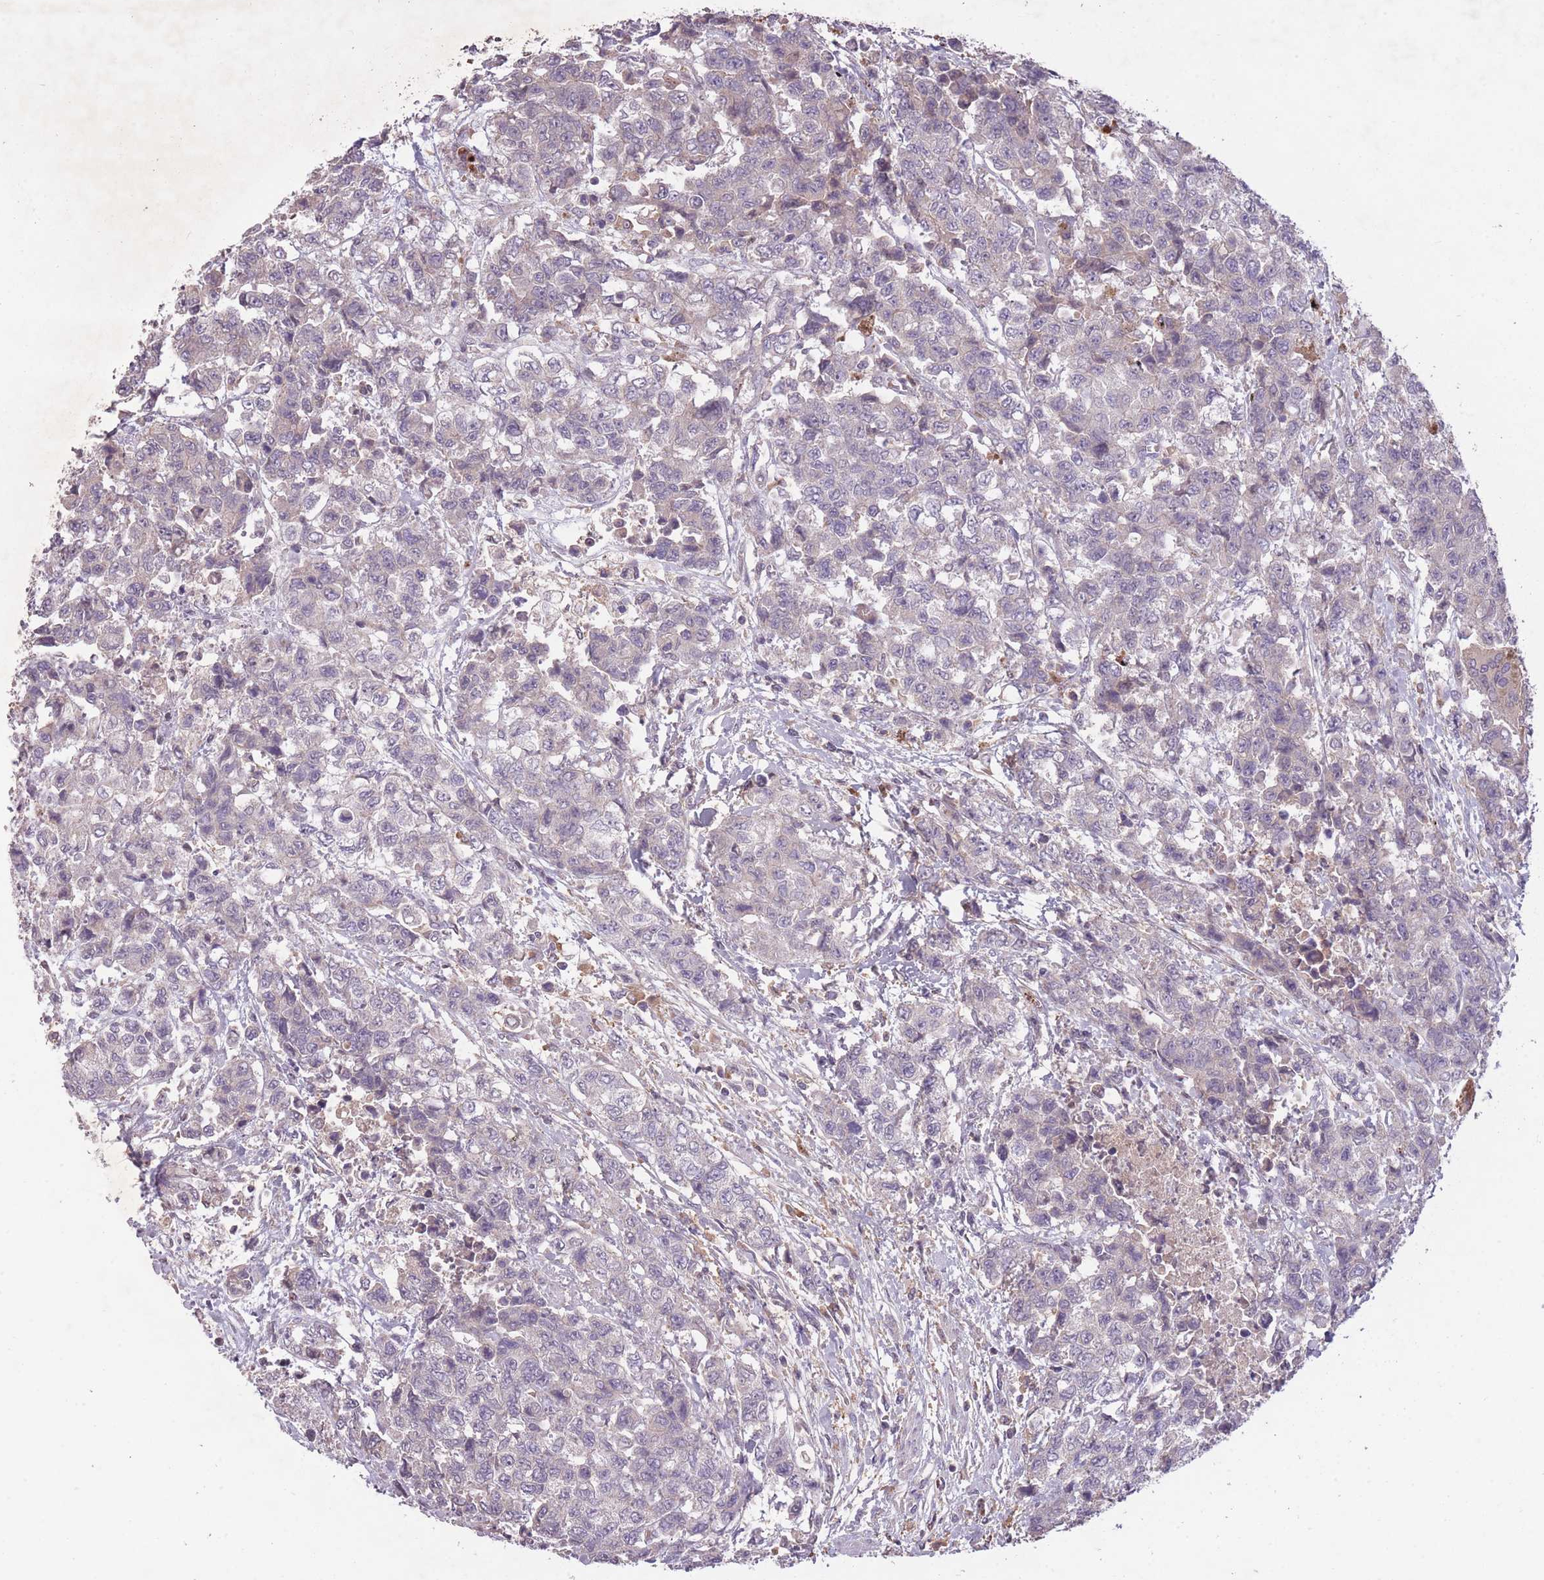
{"staining": {"intensity": "negative", "quantity": "none", "location": "none"}, "tissue": "urothelial cancer", "cell_type": "Tumor cells", "image_type": "cancer", "snomed": [{"axis": "morphology", "description": "Urothelial carcinoma, High grade"}, {"axis": "topography", "description": "Urinary bladder"}], "caption": "IHC of human urothelial cancer displays no expression in tumor cells. (Stains: DAB (3,3'-diaminobenzidine) immunohistochemistry with hematoxylin counter stain, Microscopy: brightfield microscopy at high magnification).", "gene": "OR2V2", "patient": {"sex": "female", "age": 78}}